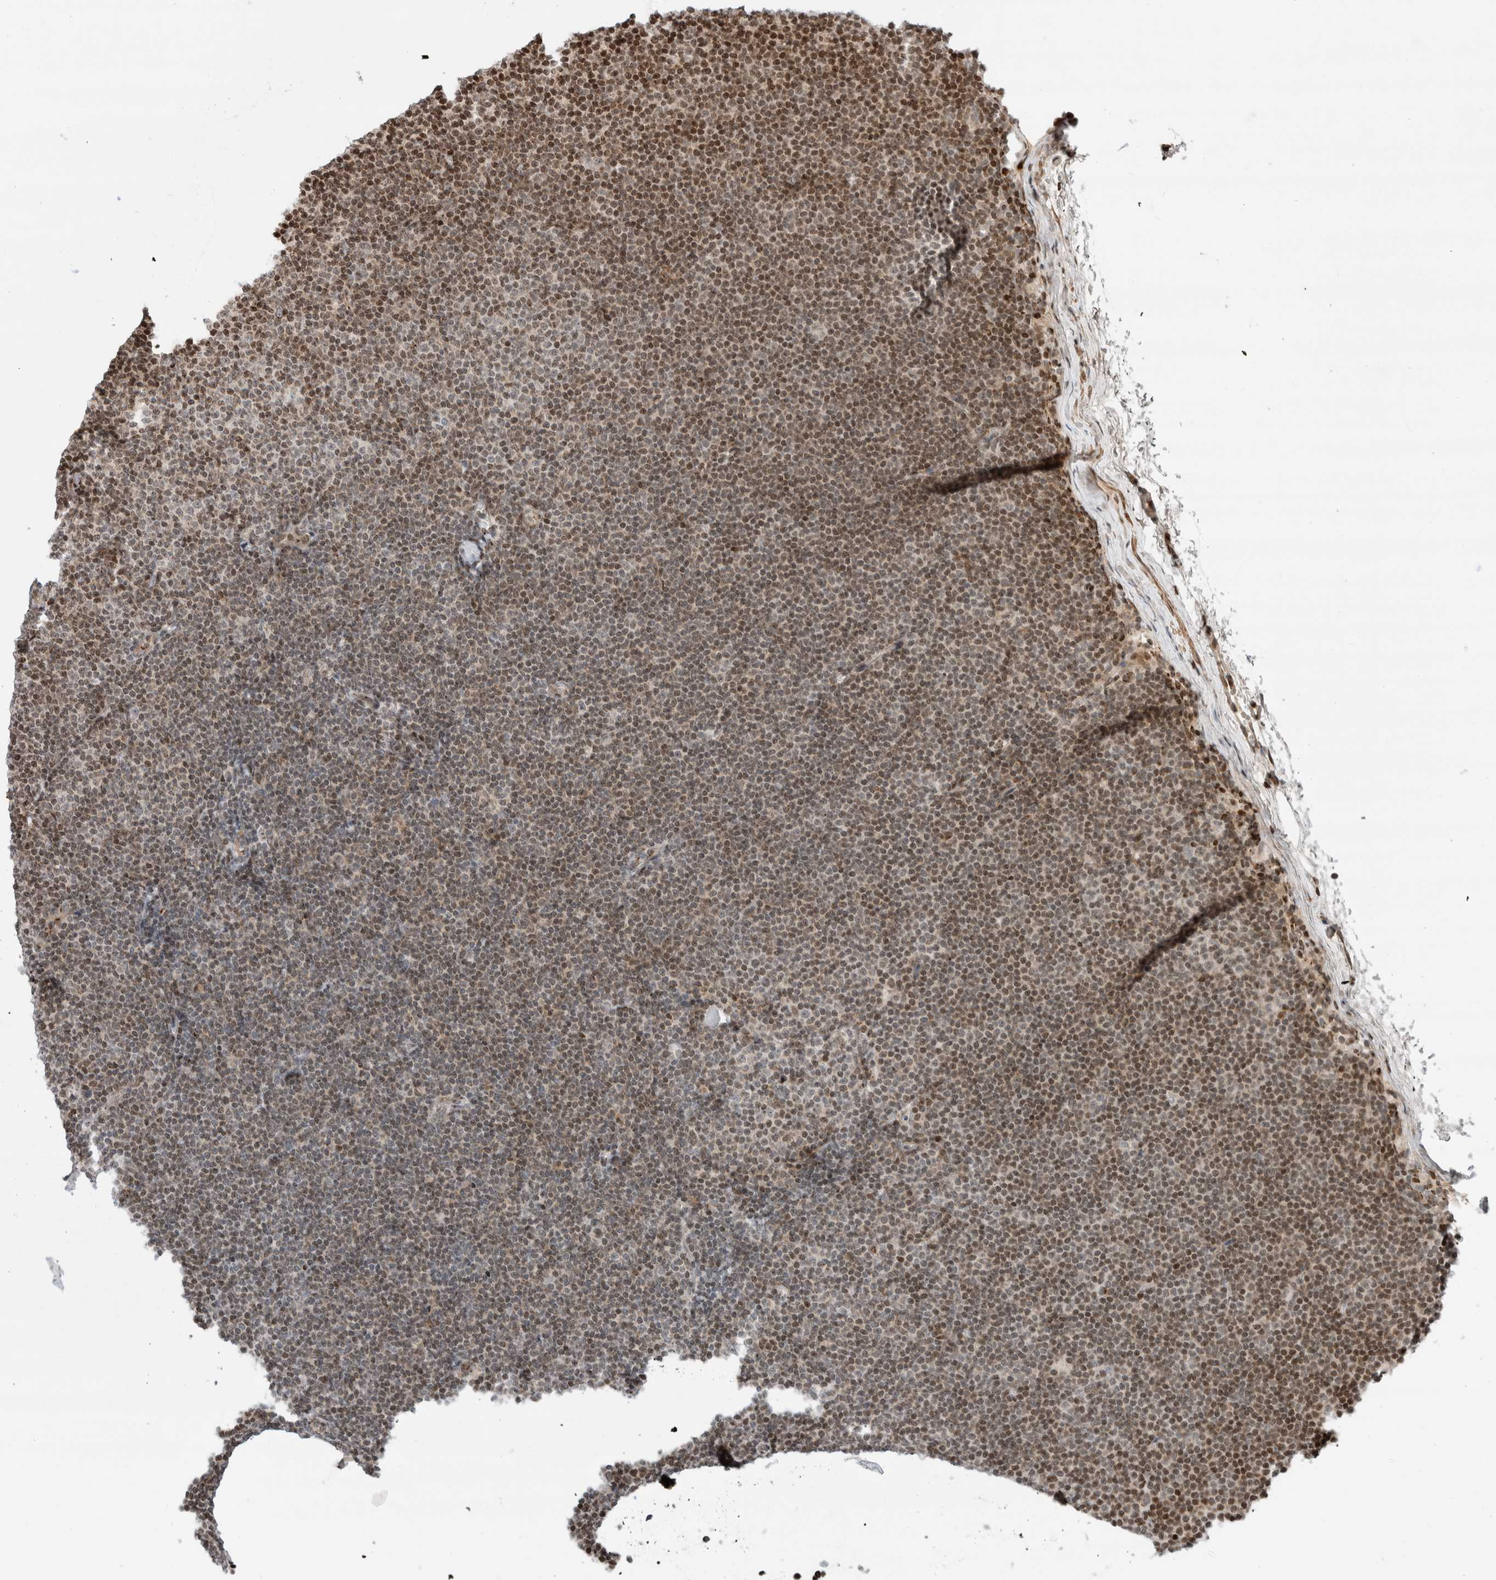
{"staining": {"intensity": "moderate", "quantity": ">75%", "location": "nuclear"}, "tissue": "lymphoma", "cell_type": "Tumor cells", "image_type": "cancer", "snomed": [{"axis": "morphology", "description": "Malignant lymphoma, non-Hodgkin's type, Low grade"}, {"axis": "topography", "description": "Lymph node"}], "caption": "Malignant lymphoma, non-Hodgkin's type (low-grade) stained with a protein marker demonstrates moderate staining in tumor cells.", "gene": "GINS4", "patient": {"sex": "female", "age": 53}}